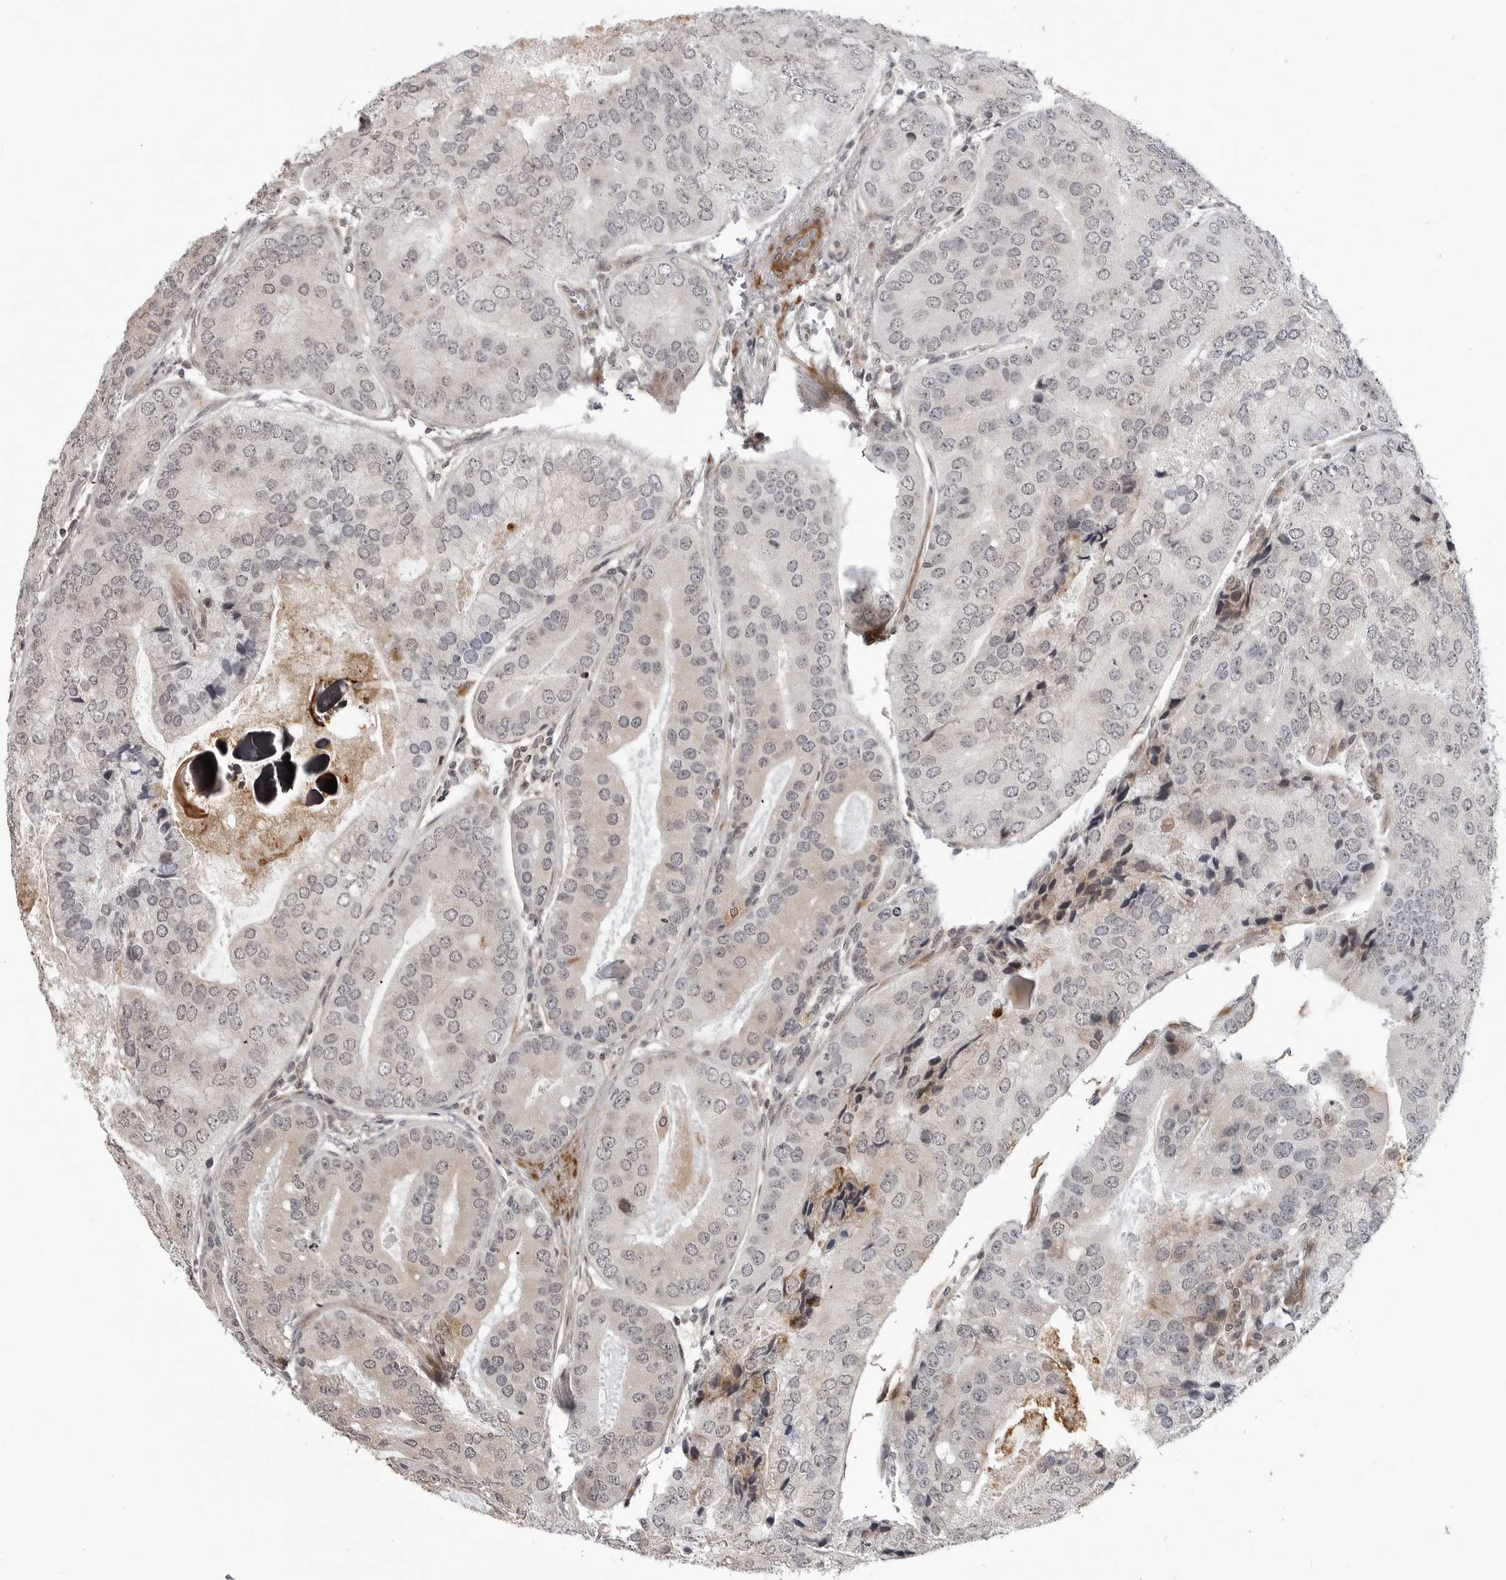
{"staining": {"intensity": "negative", "quantity": "none", "location": "none"}, "tissue": "prostate cancer", "cell_type": "Tumor cells", "image_type": "cancer", "snomed": [{"axis": "morphology", "description": "Adenocarcinoma, High grade"}, {"axis": "topography", "description": "Prostate"}], "caption": "Prostate cancer stained for a protein using IHC reveals no expression tumor cells.", "gene": "ADAMTS5", "patient": {"sex": "male", "age": 70}}